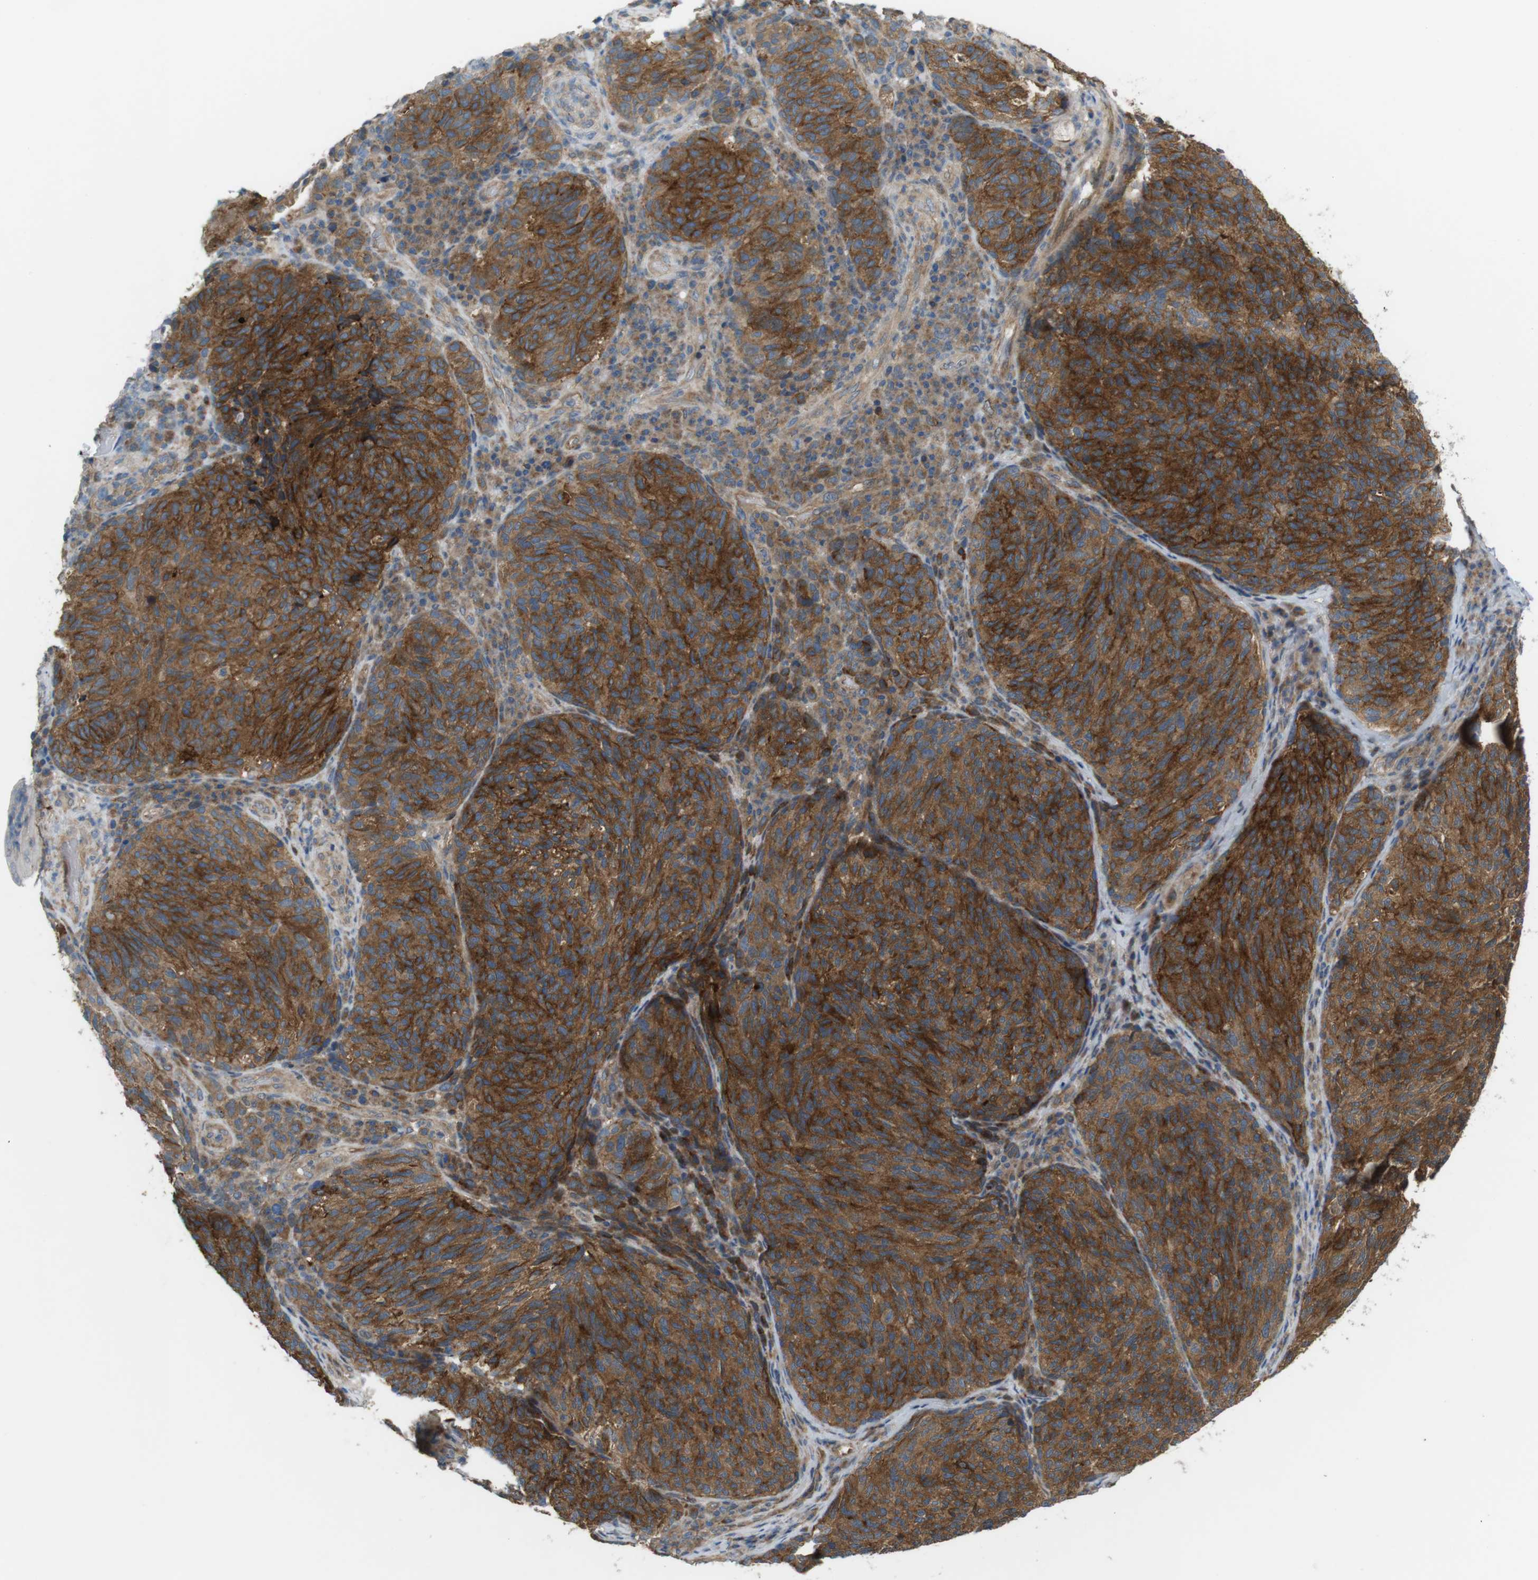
{"staining": {"intensity": "strong", "quantity": ">75%", "location": "cytoplasmic/membranous"}, "tissue": "melanoma", "cell_type": "Tumor cells", "image_type": "cancer", "snomed": [{"axis": "morphology", "description": "Malignant melanoma, NOS"}, {"axis": "topography", "description": "Skin"}], "caption": "Immunohistochemistry (IHC) histopathology image of malignant melanoma stained for a protein (brown), which reveals high levels of strong cytoplasmic/membranous staining in approximately >75% of tumor cells.", "gene": "DDAH2", "patient": {"sex": "female", "age": 73}}